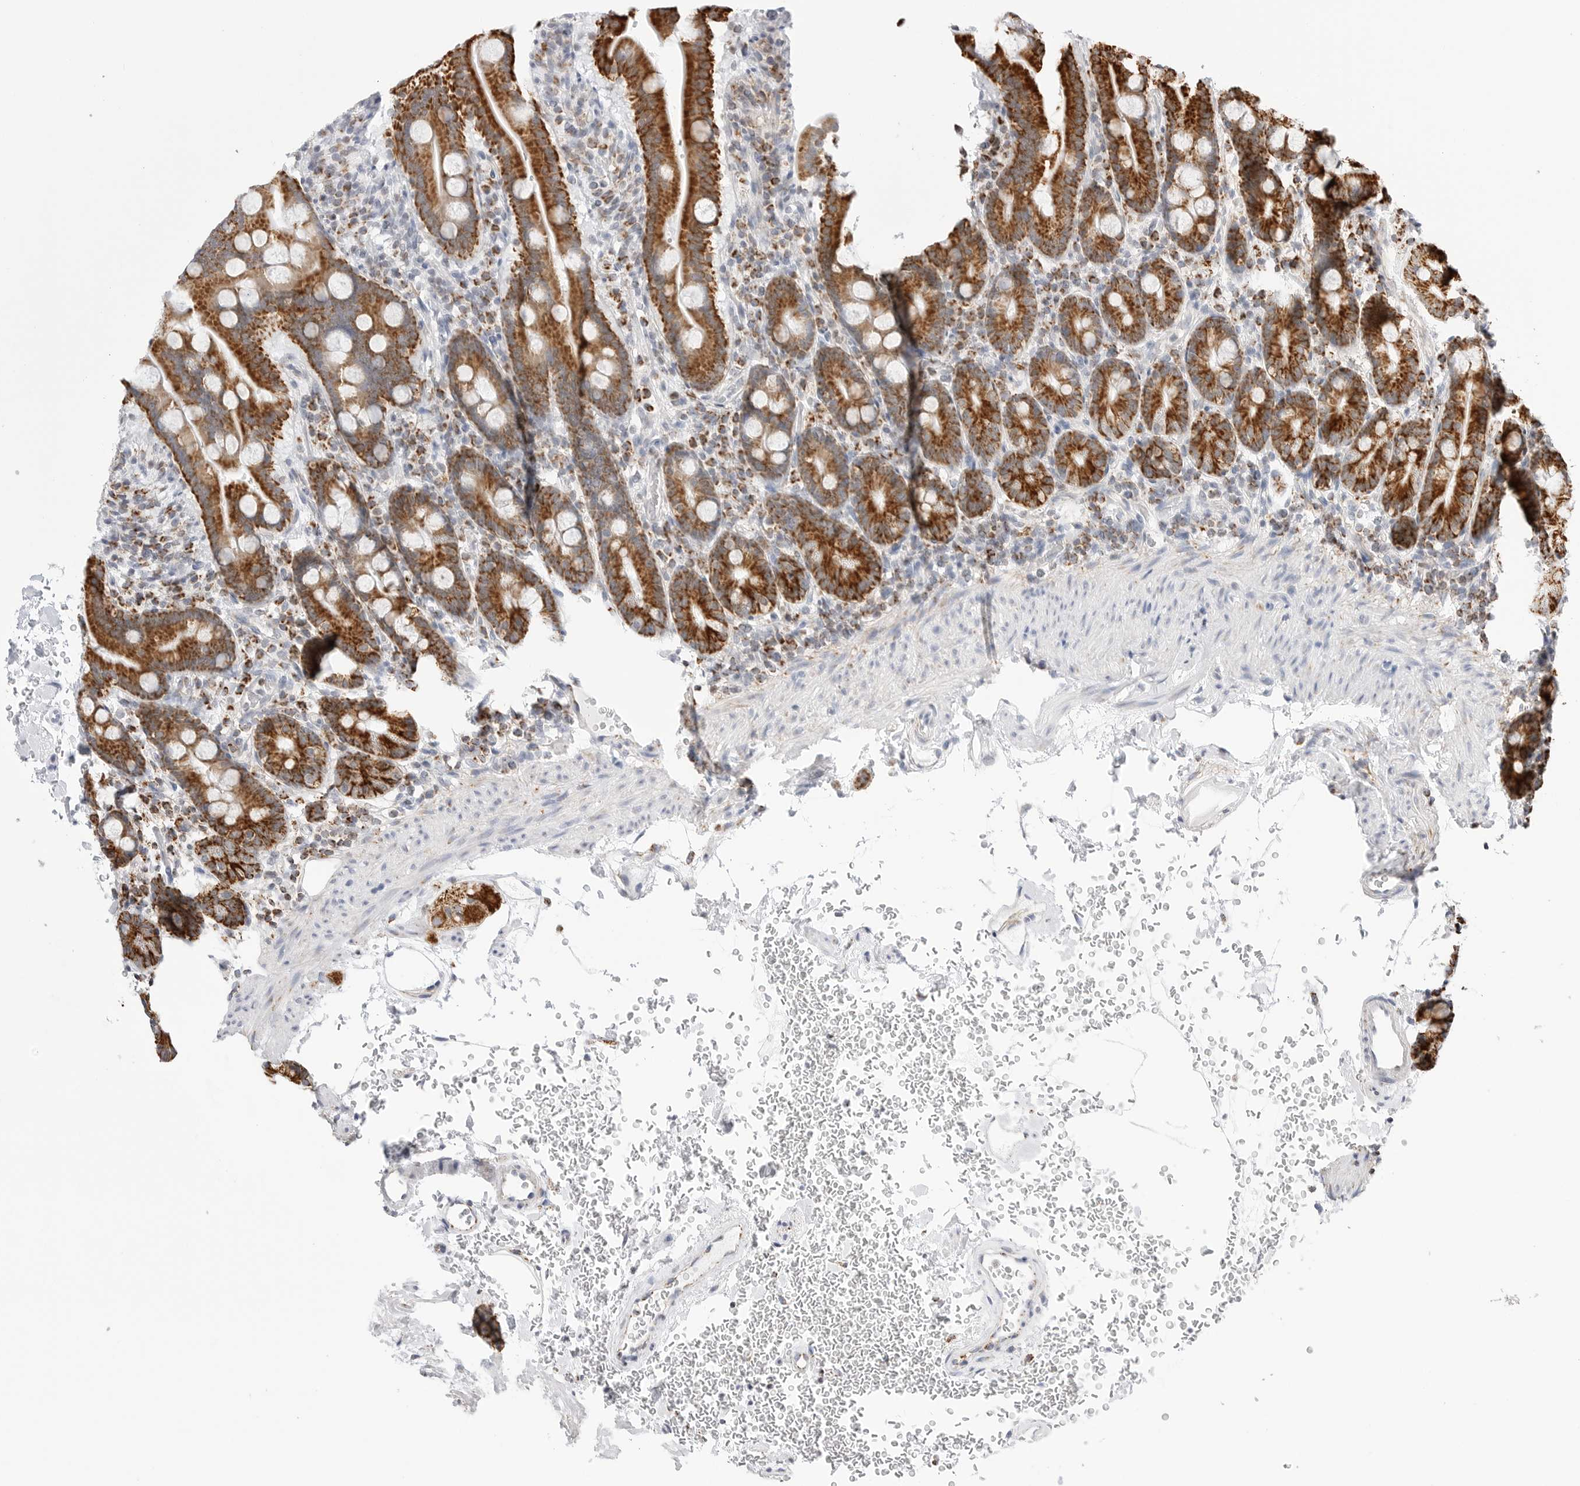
{"staining": {"intensity": "strong", "quantity": ">75%", "location": "cytoplasmic/membranous"}, "tissue": "duodenum", "cell_type": "Glandular cells", "image_type": "normal", "snomed": [{"axis": "morphology", "description": "Normal tissue, NOS"}, {"axis": "topography", "description": "Duodenum"}], "caption": "Human duodenum stained with a brown dye shows strong cytoplasmic/membranous positive staining in approximately >75% of glandular cells.", "gene": "ATP5IF1", "patient": {"sex": "male", "age": 54}}